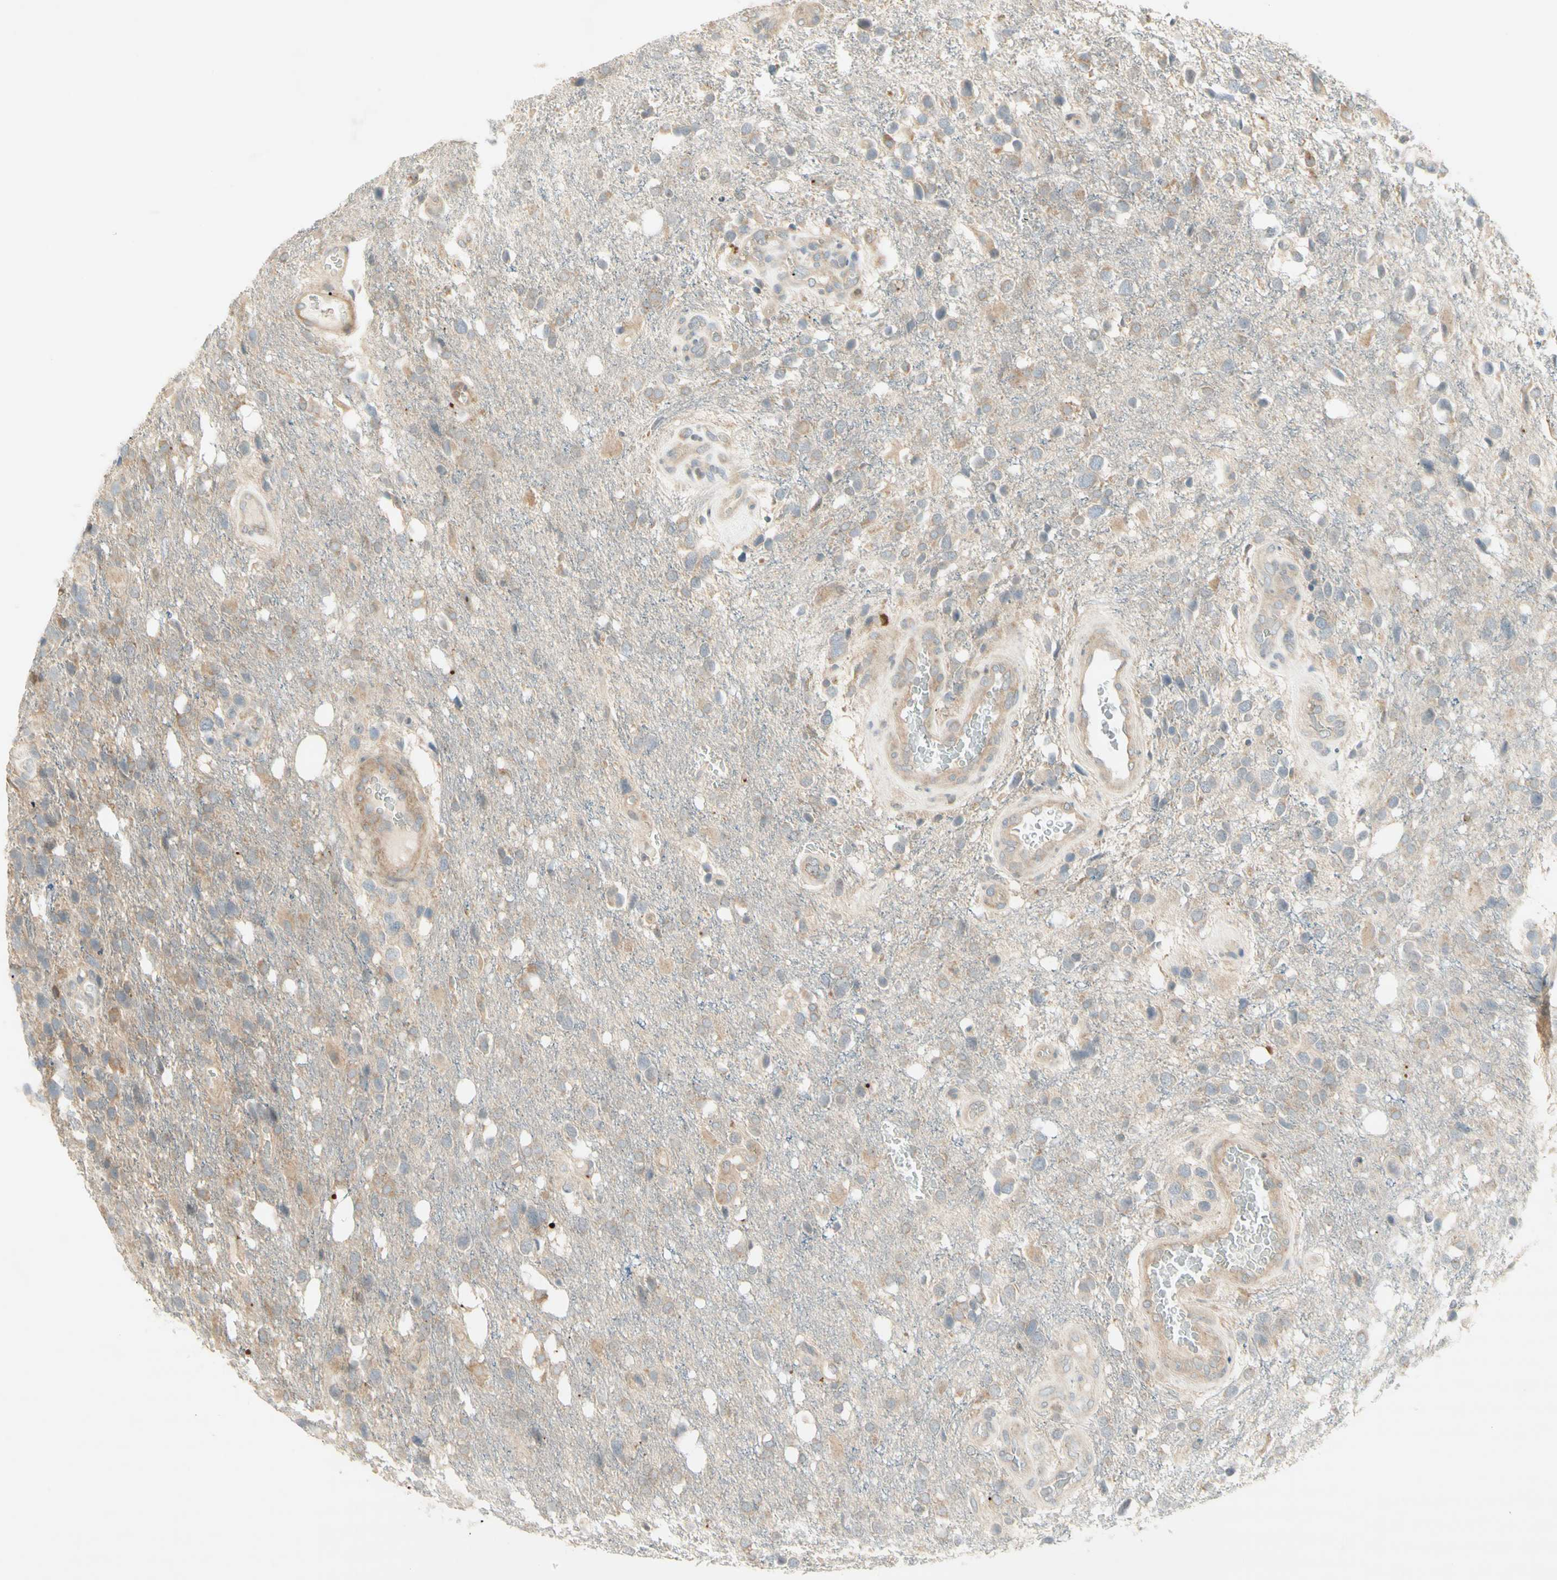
{"staining": {"intensity": "moderate", "quantity": "25%-75%", "location": "cytoplasmic/membranous"}, "tissue": "glioma", "cell_type": "Tumor cells", "image_type": "cancer", "snomed": [{"axis": "morphology", "description": "Glioma, malignant, High grade"}, {"axis": "topography", "description": "Brain"}], "caption": "Protein expression analysis of human malignant high-grade glioma reveals moderate cytoplasmic/membranous positivity in approximately 25%-75% of tumor cells. The staining is performed using DAB brown chromogen to label protein expression. The nuclei are counter-stained blue using hematoxylin.", "gene": "ETF1", "patient": {"sex": "female", "age": 58}}